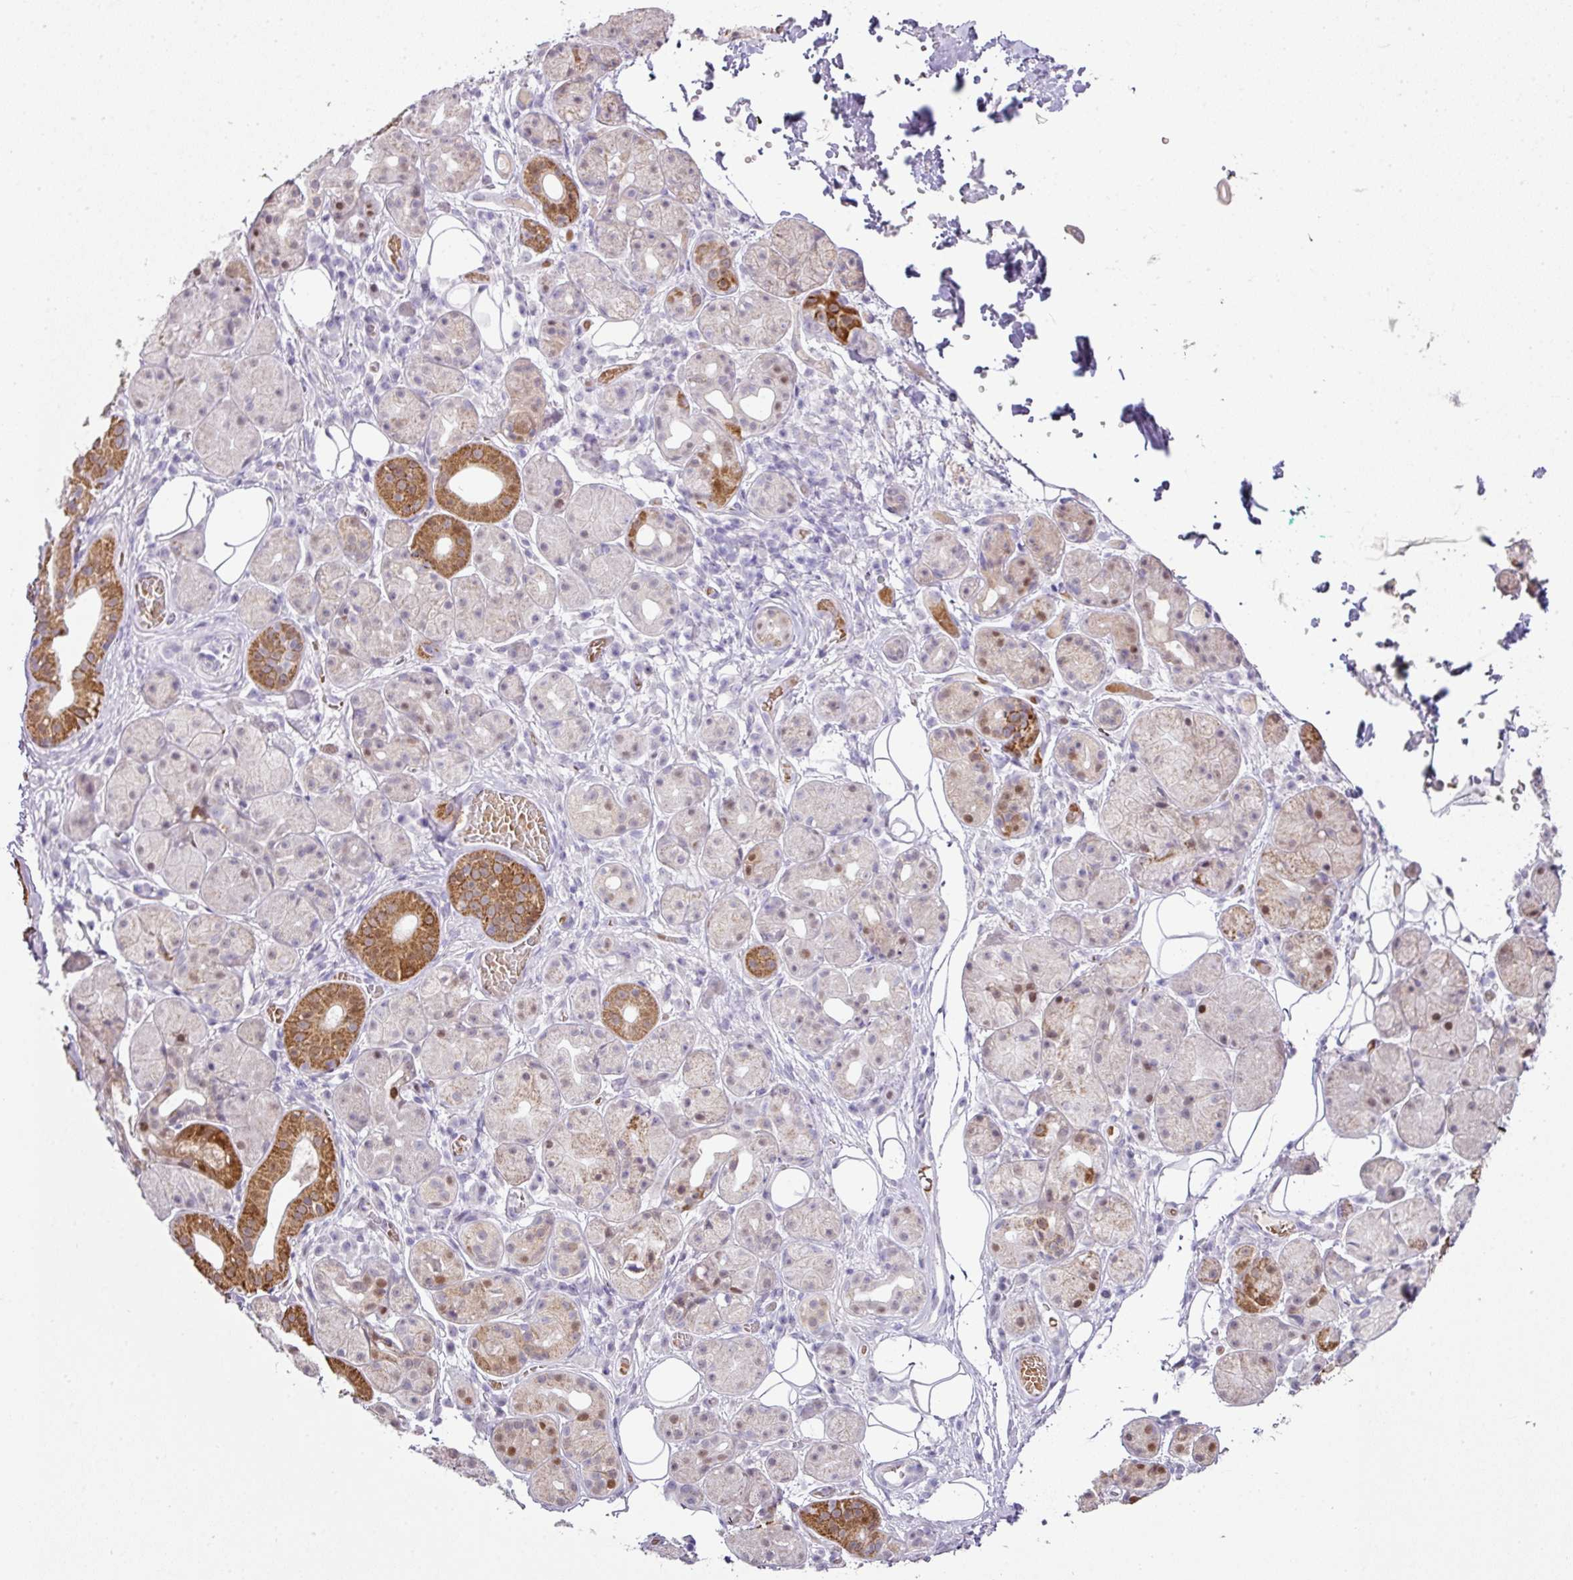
{"staining": {"intensity": "moderate", "quantity": "25%-75%", "location": "cytoplasmic/membranous,nuclear"}, "tissue": "salivary gland", "cell_type": "Glandular cells", "image_type": "normal", "snomed": [{"axis": "morphology", "description": "Squamous cell carcinoma, NOS"}, {"axis": "topography", "description": "Skin"}, {"axis": "topography", "description": "Head-Neck"}], "caption": "A brown stain highlights moderate cytoplasmic/membranous,nuclear expression of a protein in glandular cells of unremarkable salivary gland.", "gene": "ANKRD18A", "patient": {"sex": "male", "age": 80}}